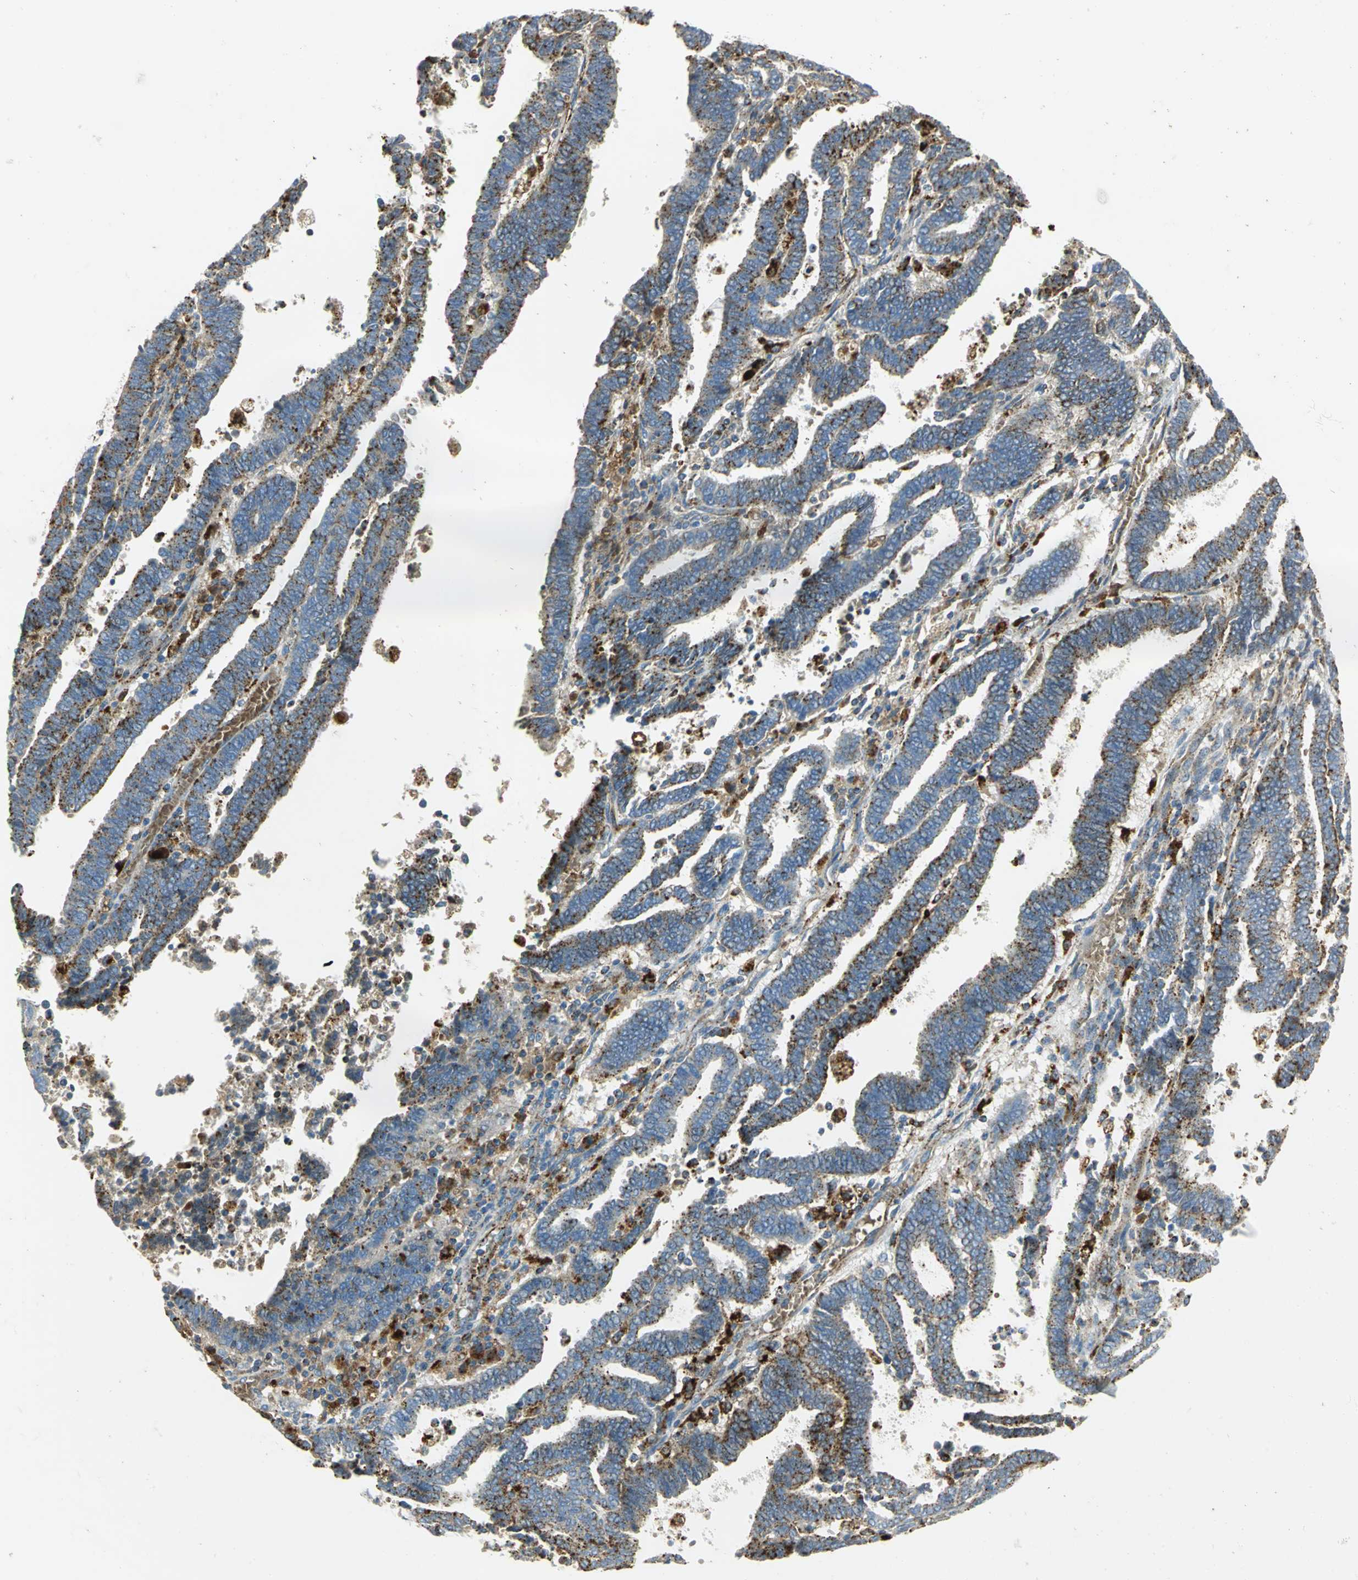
{"staining": {"intensity": "strong", "quantity": "25%-75%", "location": "cytoplasmic/membranous"}, "tissue": "endometrial cancer", "cell_type": "Tumor cells", "image_type": "cancer", "snomed": [{"axis": "morphology", "description": "Adenocarcinoma, NOS"}, {"axis": "topography", "description": "Uterus"}], "caption": "Endometrial adenocarcinoma tissue reveals strong cytoplasmic/membranous expression in approximately 25%-75% of tumor cells", "gene": "ARSA", "patient": {"sex": "female", "age": 83}}